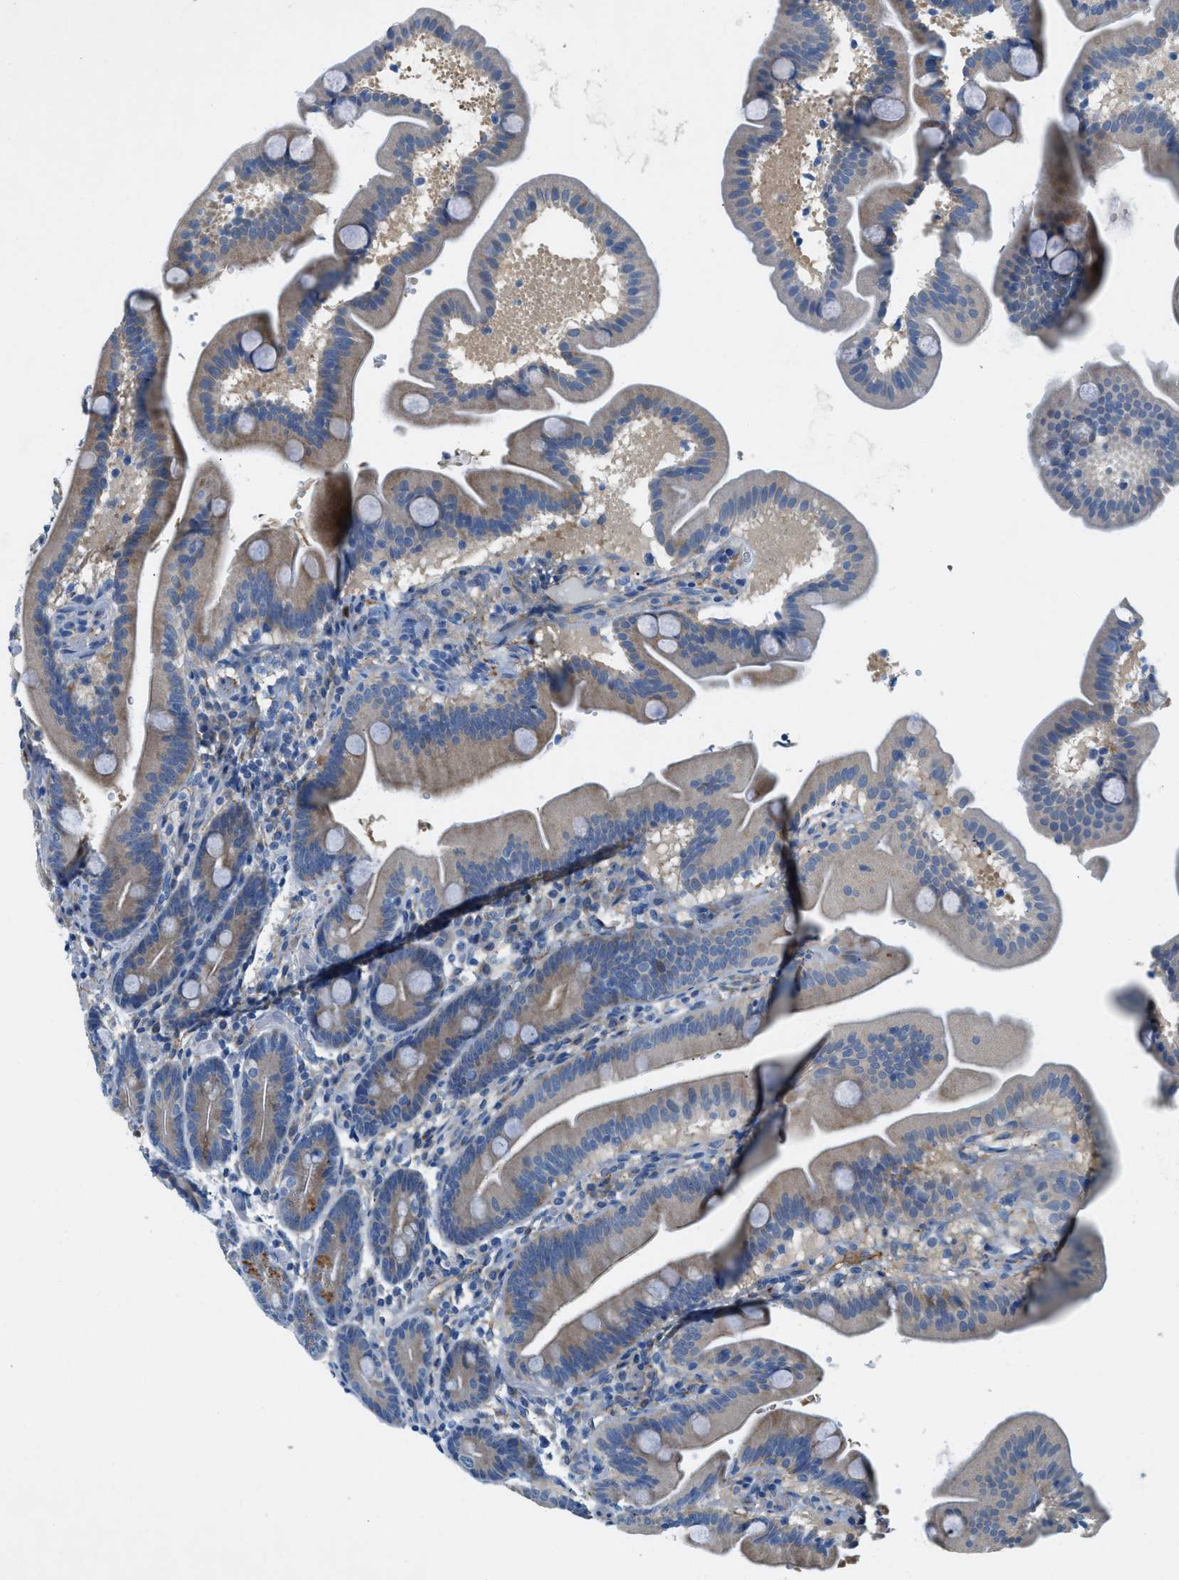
{"staining": {"intensity": "moderate", "quantity": "<25%", "location": "cytoplasmic/membranous"}, "tissue": "duodenum", "cell_type": "Glandular cells", "image_type": "normal", "snomed": [{"axis": "morphology", "description": "Normal tissue, NOS"}, {"axis": "topography", "description": "Duodenum"}], "caption": "Immunohistochemistry (DAB (3,3'-diaminobenzidine)) staining of unremarkable duodenum shows moderate cytoplasmic/membranous protein expression in about <25% of glandular cells.", "gene": "ZDHHC13", "patient": {"sex": "male", "age": 54}}